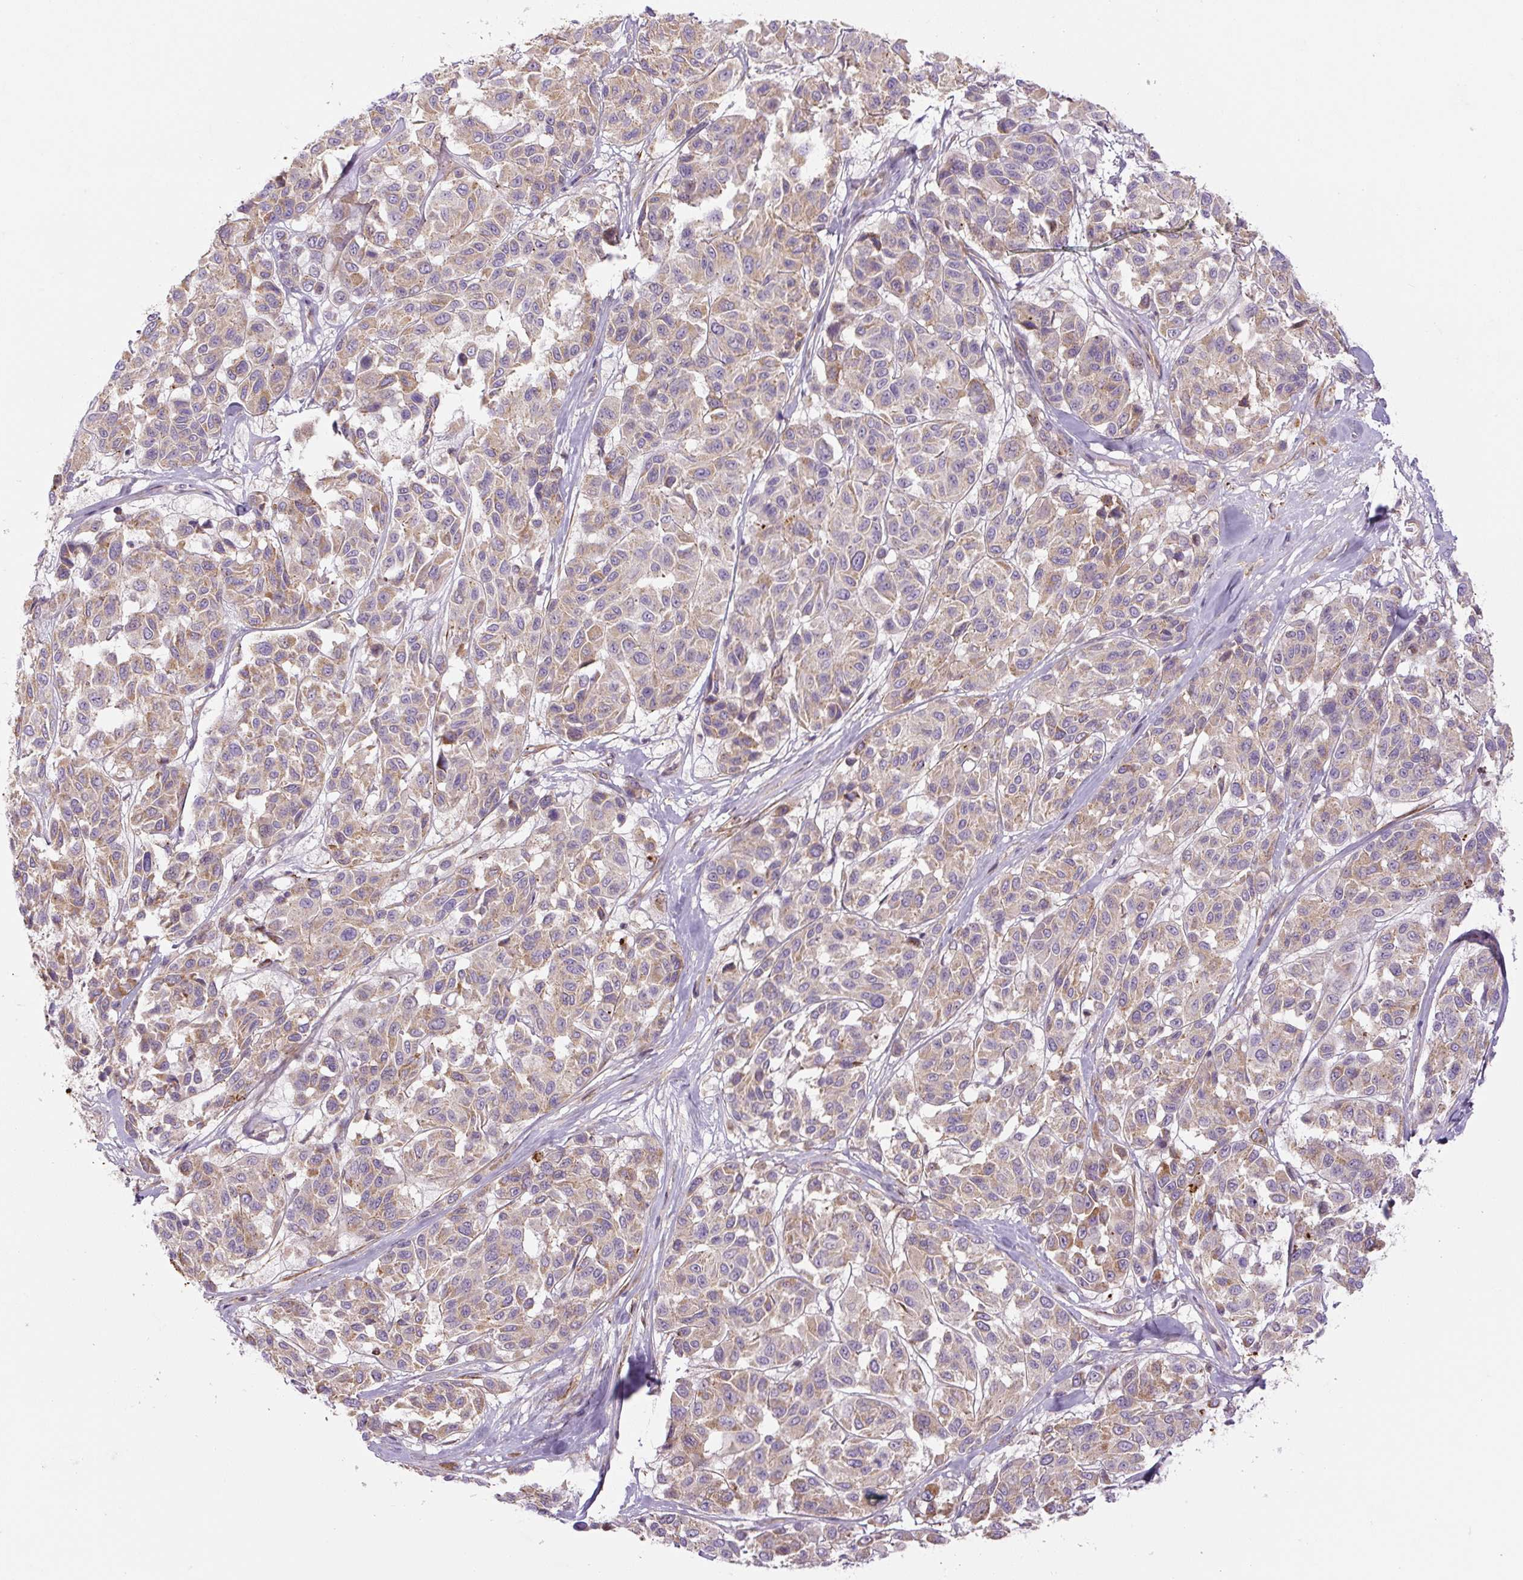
{"staining": {"intensity": "weak", "quantity": "<25%", "location": "cytoplasmic/membranous"}, "tissue": "melanoma", "cell_type": "Tumor cells", "image_type": "cancer", "snomed": [{"axis": "morphology", "description": "Malignant melanoma, NOS"}, {"axis": "topography", "description": "Skin"}], "caption": "Tumor cells are negative for brown protein staining in malignant melanoma.", "gene": "CCNI2", "patient": {"sex": "female", "age": 66}}